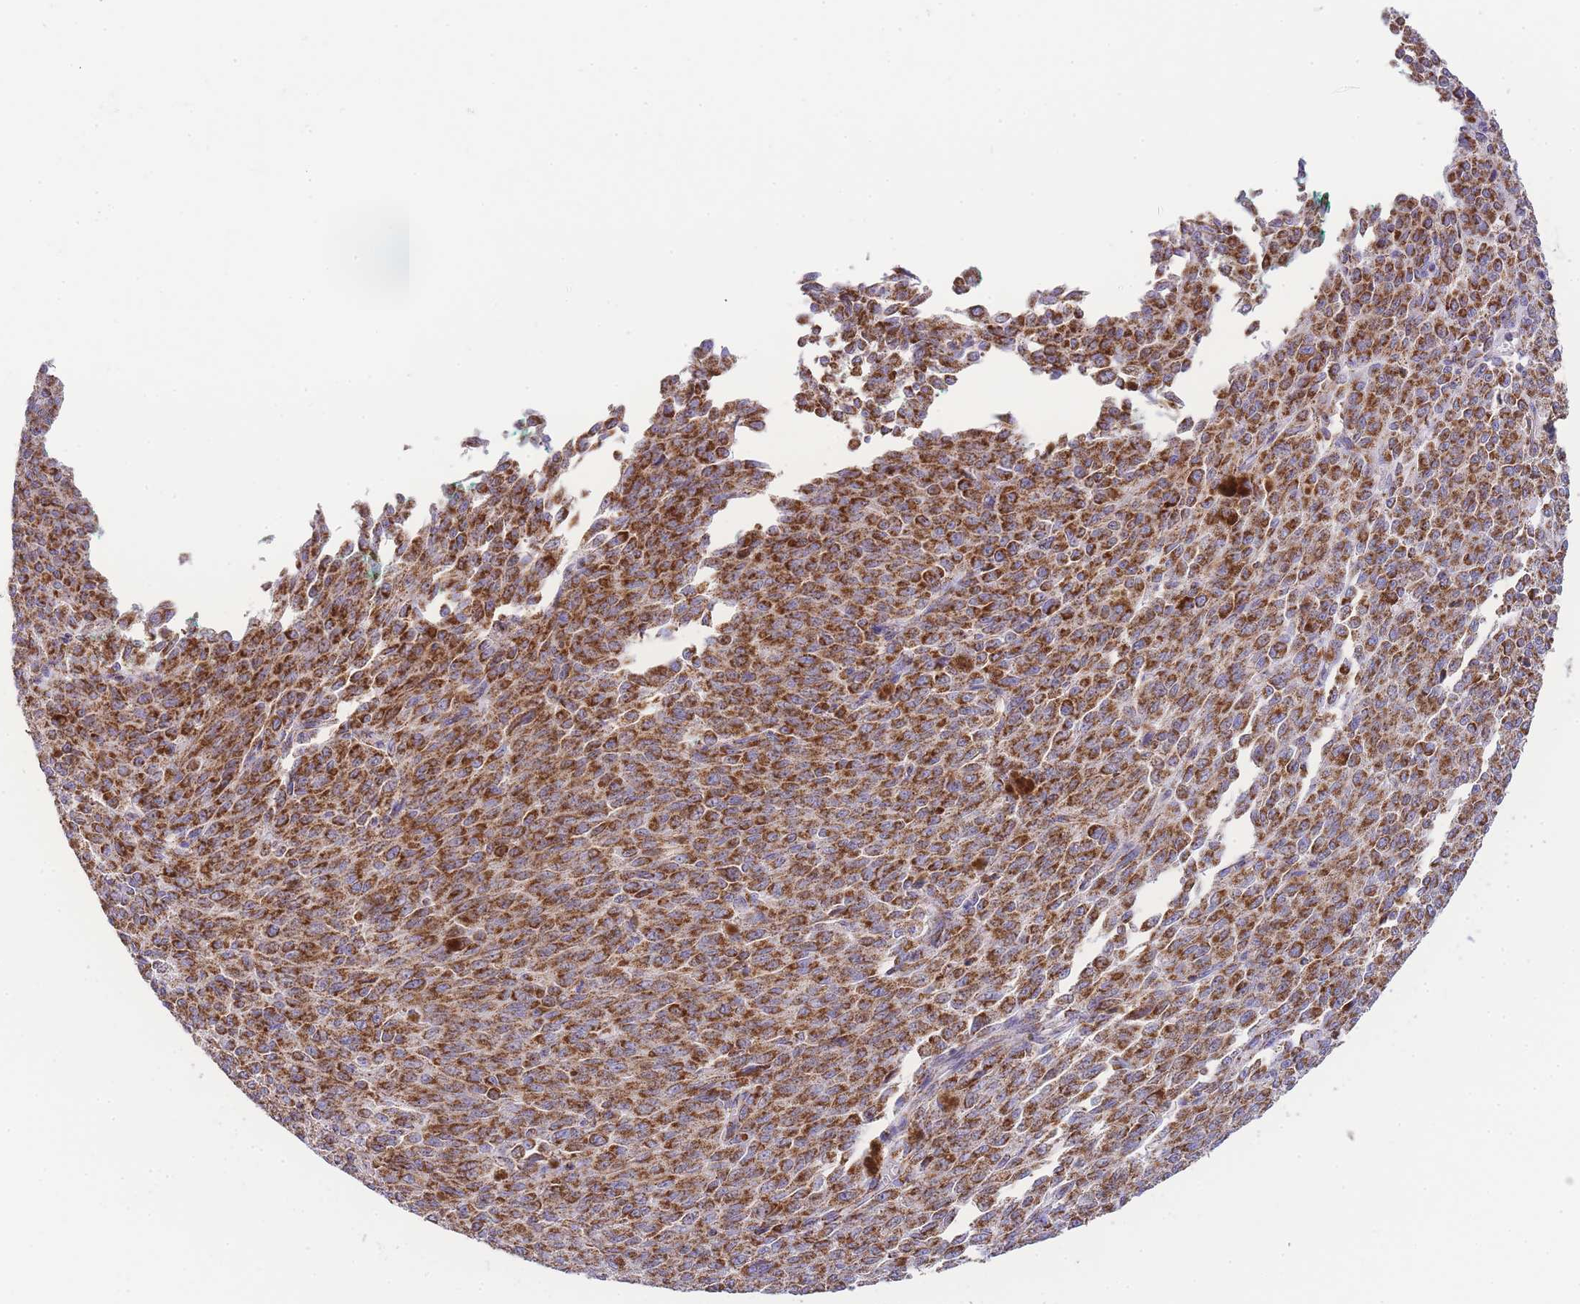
{"staining": {"intensity": "strong", "quantity": ">75%", "location": "cytoplasmic/membranous"}, "tissue": "melanoma", "cell_type": "Tumor cells", "image_type": "cancer", "snomed": [{"axis": "morphology", "description": "Malignant melanoma, NOS"}, {"axis": "topography", "description": "Skin"}], "caption": "An image of malignant melanoma stained for a protein shows strong cytoplasmic/membranous brown staining in tumor cells.", "gene": "GSTM1", "patient": {"sex": "female", "age": 52}}